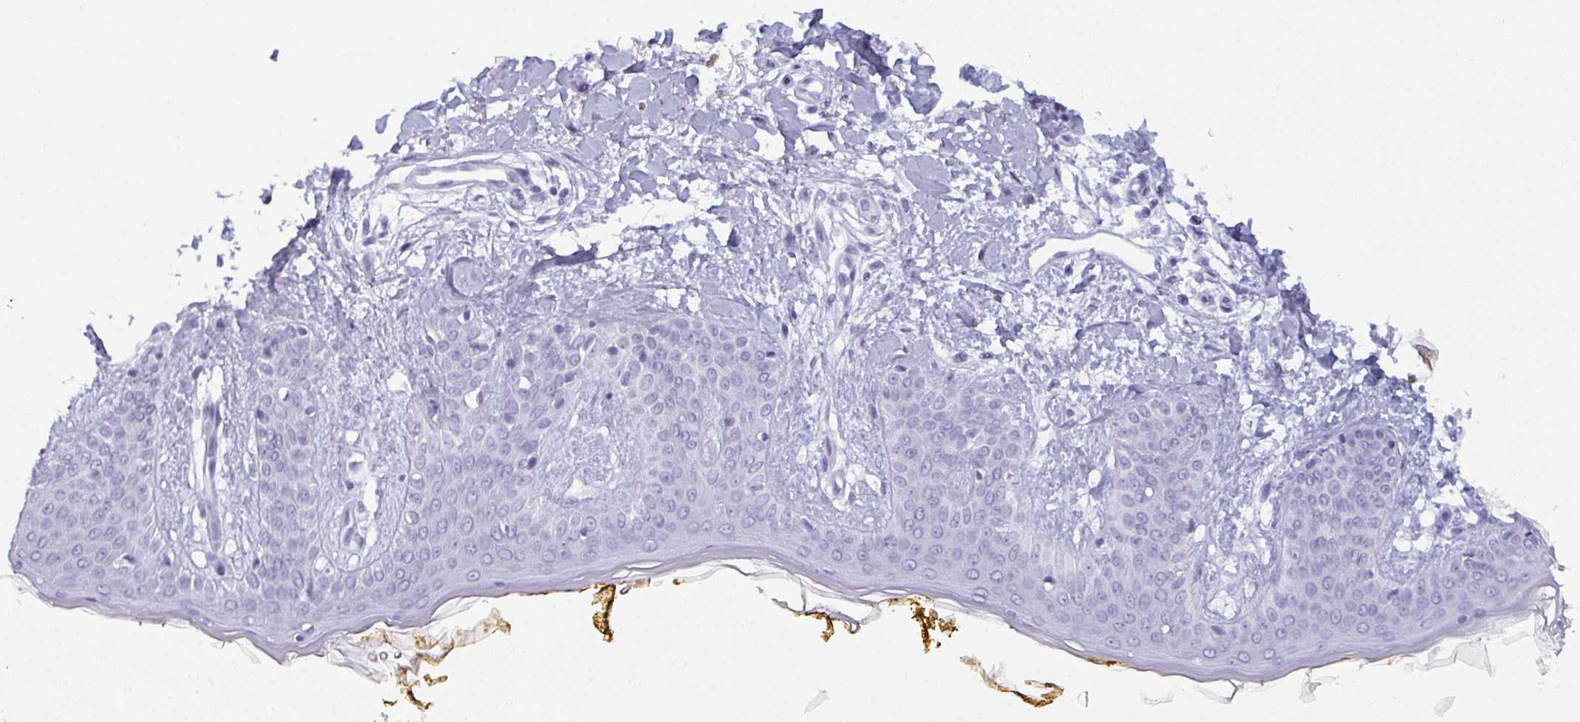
{"staining": {"intensity": "negative", "quantity": "none", "location": "none"}, "tissue": "skin", "cell_type": "Fibroblasts", "image_type": "normal", "snomed": [{"axis": "morphology", "description": "Normal tissue, NOS"}, {"axis": "topography", "description": "Skin"}], "caption": "IHC photomicrograph of unremarkable human skin stained for a protein (brown), which reveals no positivity in fibroblasts.", "gene": "CDA", "patient": {"sex": "female", "age": 34}}